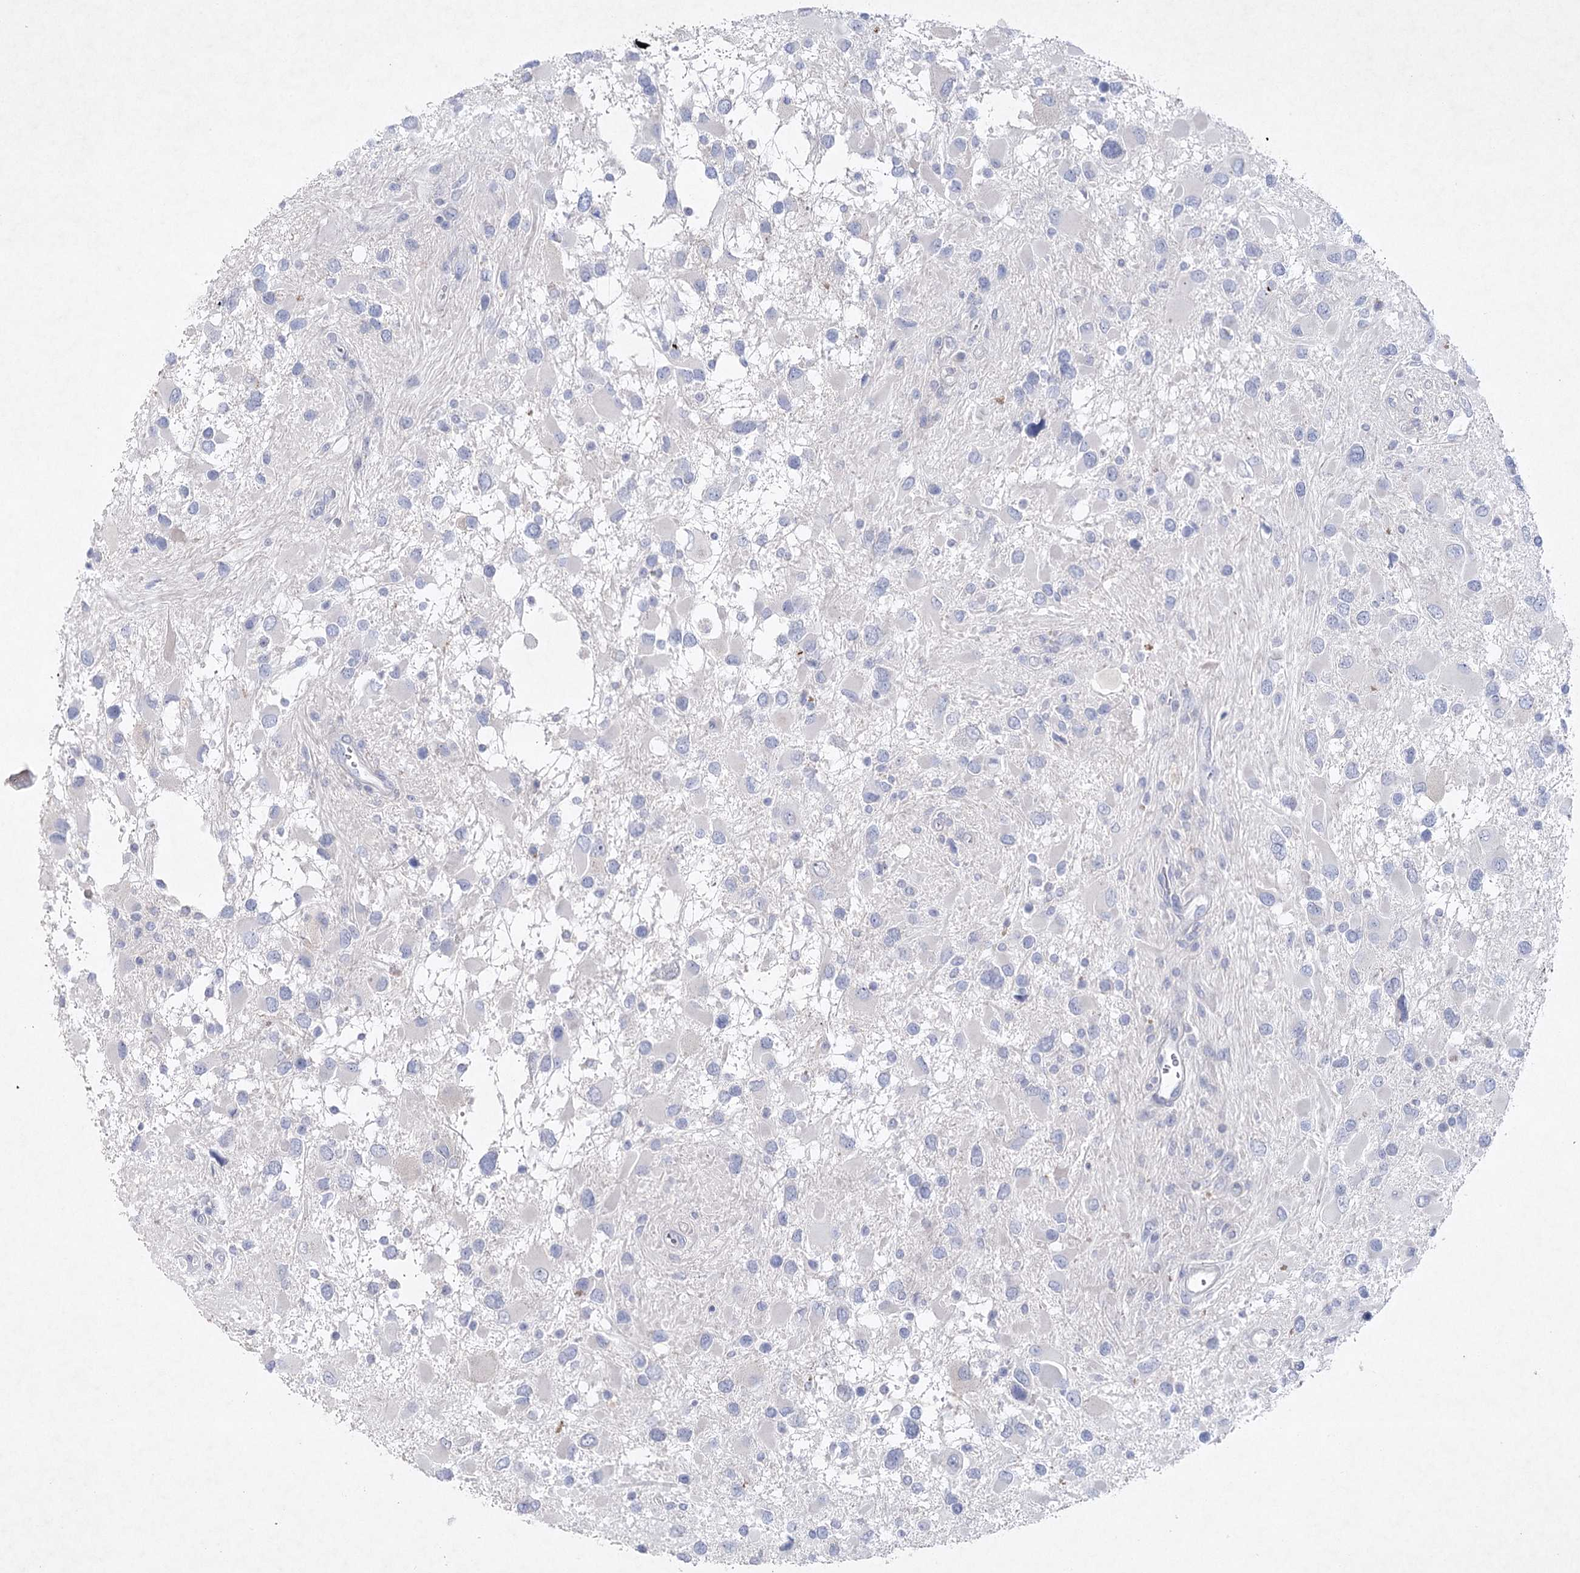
{"staining": {"intensity": "negative", "quantity": "none", "location": "none"}, "tissue": "glioma", "cell_type": "Tumor cells", "image_type": "cancer", "snomed": [{"axis": "morphology", "description": "Glioma, malignant, High grade"}, {"axis": "topography", "description": "Brain"}], "caption": "DAB (3,3'-diaminobenzidine) immunohistochemical staining of human glioma reveals no significant expression in tumor cells.", "gene": "MAP3K13", "patient": {"sex": "male", "age": 53}}